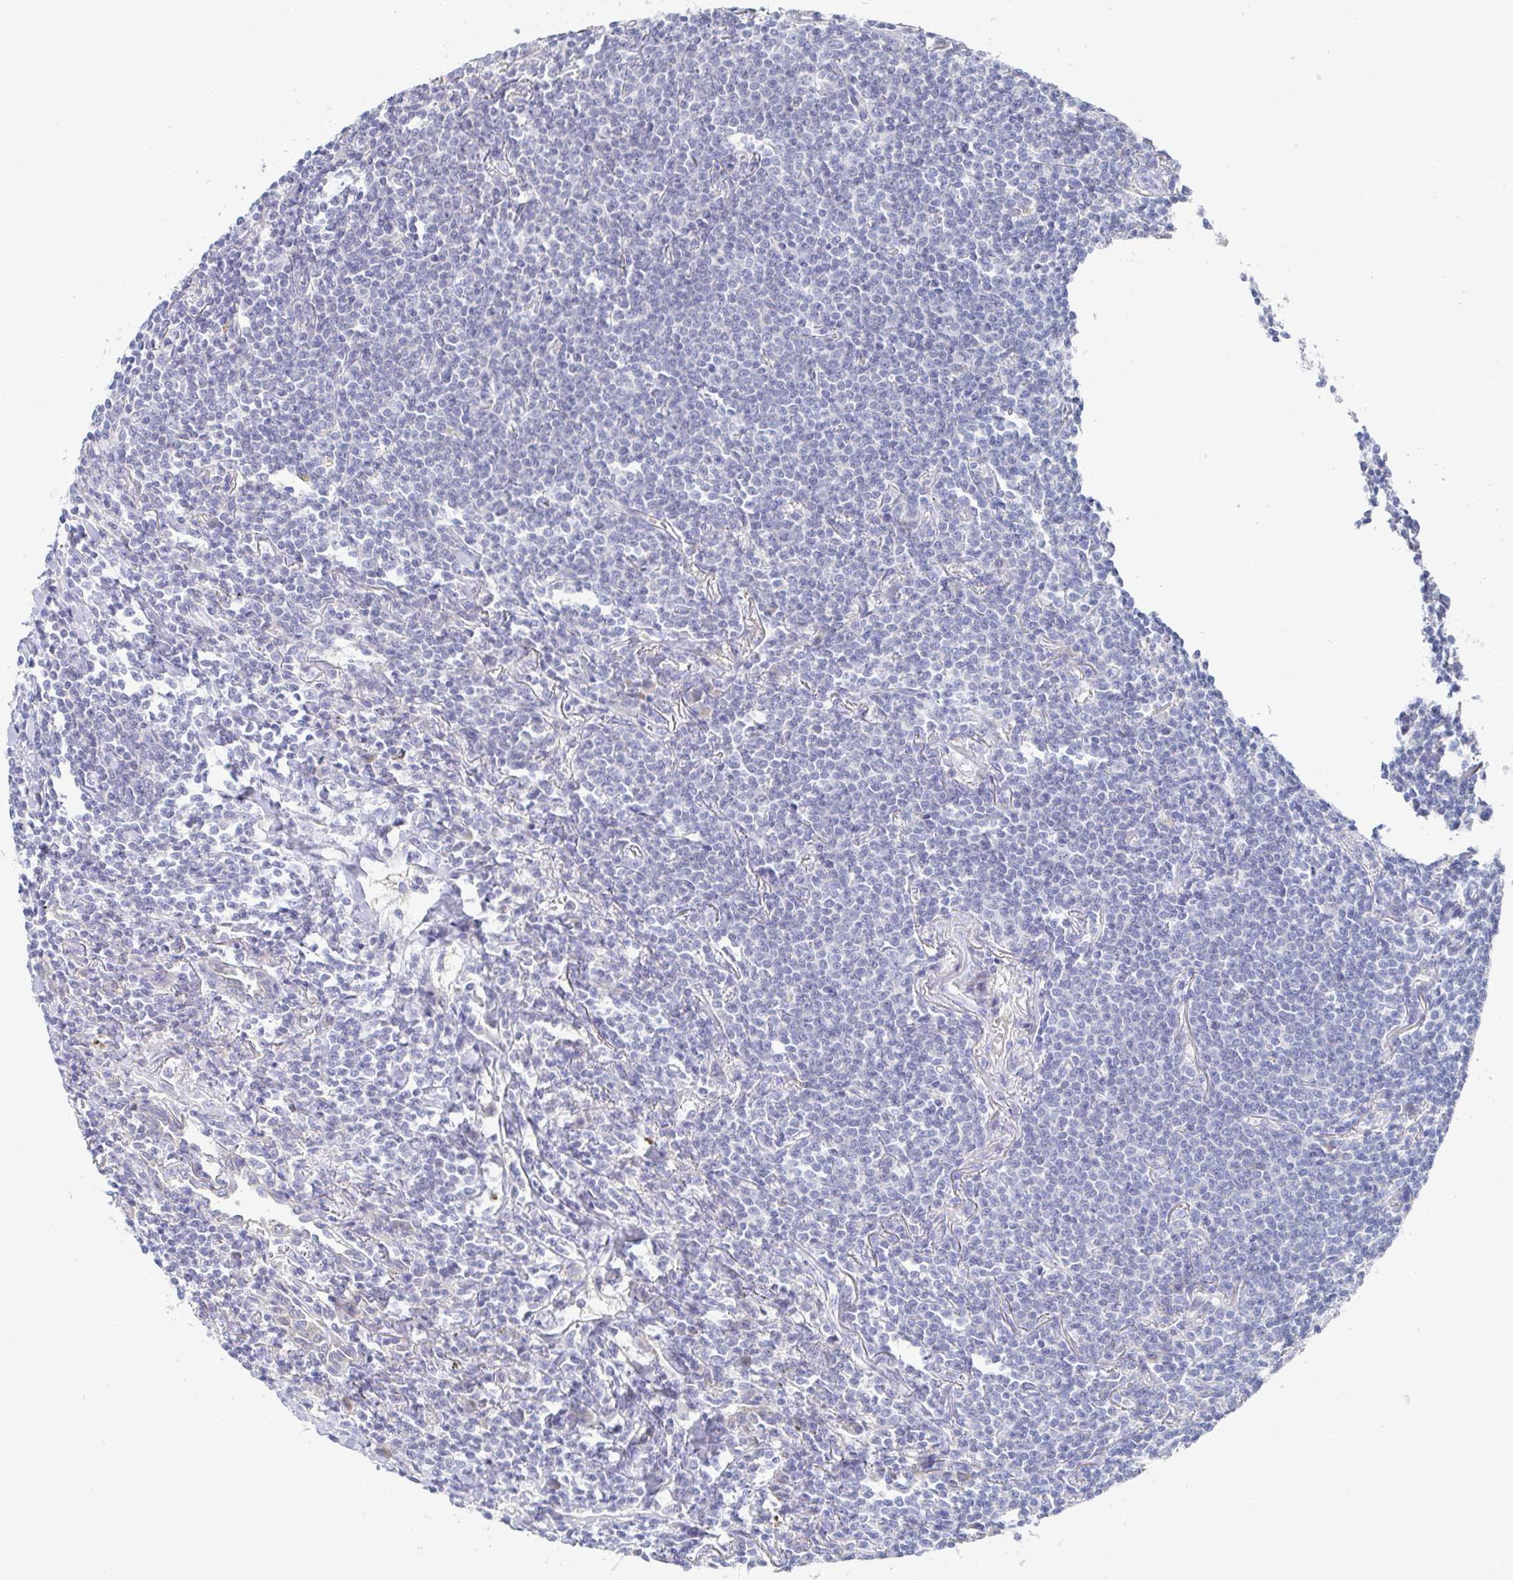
{"staining": {"intensity": "negative", "quantity": "none", "location": "none"}, "tissue": "lymphoma", "cell_type": "Tumor cells", "image_type": "cancer", "snomed": [{"axis": "morphology", "description": "Malignant lymphoma, non-Hodgkin's type, Low grade"}, {"axis": "topography", "description": "Lung"}], "caption": "There is no significant positivity in tumor cells of lymphoma. Nuclei are stained in blue.", "gene": "ZNF430", "patient": {"sex": "female", "age": 71}}